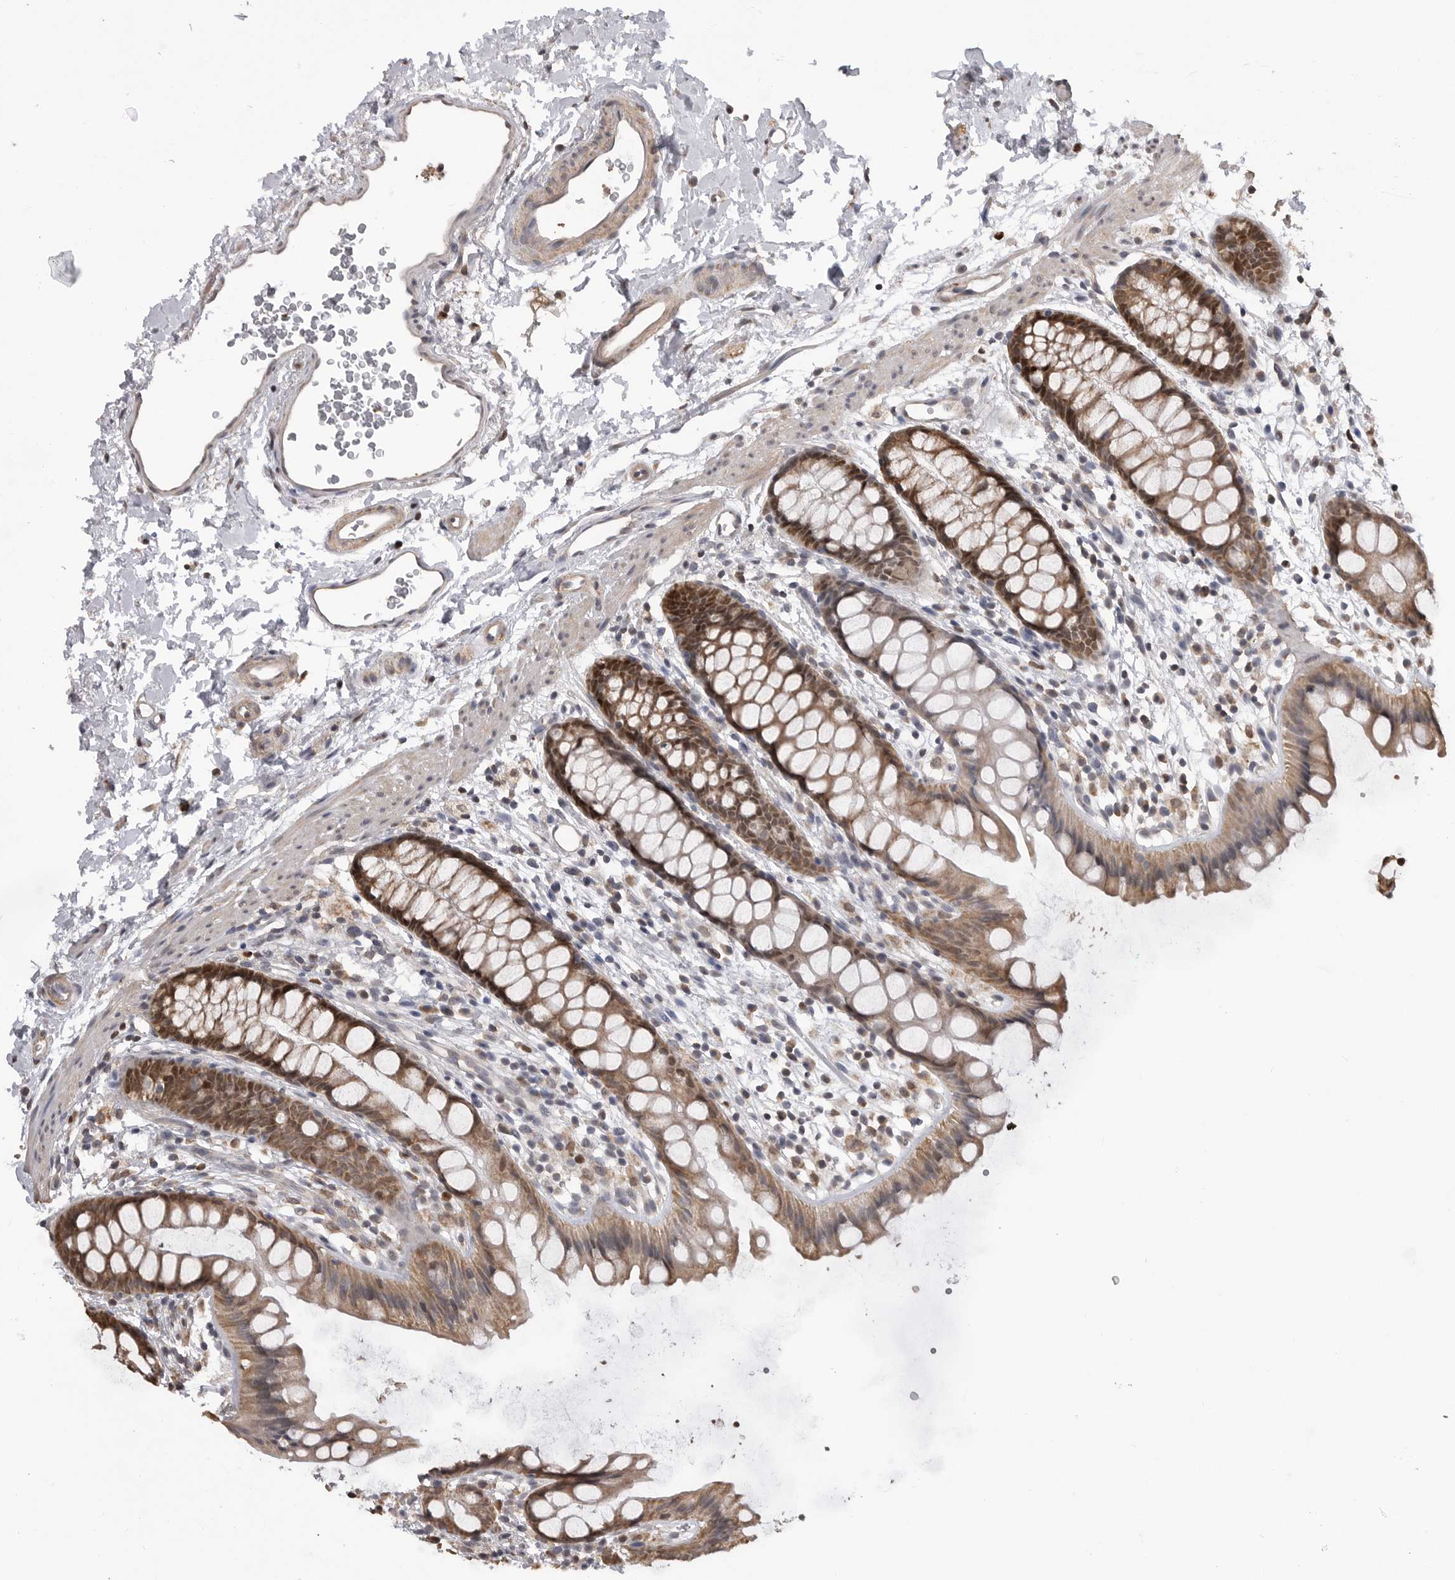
{"staining": {"intensity": "strong", "quantity": ">75%", "location": "cytoplasmic/membranous,nuclear"}, "tissue": "rectum", "cell_type": "Glandular cells", "image_type": "normal", "snomed": [{"axis": "morphology", "description": "Normal tissue, NOS"}, {"axis": "topography", "description": "Rectum"}], "caption": "Protein staining of normal rectum reveals strong cytoplasmic/membranous,nuclear expression in approximately >75% of glandular cells. The protein of interest is shown in brown color, while the nuclei are stained blue.", "gene": "SMARCC1", "patient": {"sex": "female", "age": 65}}